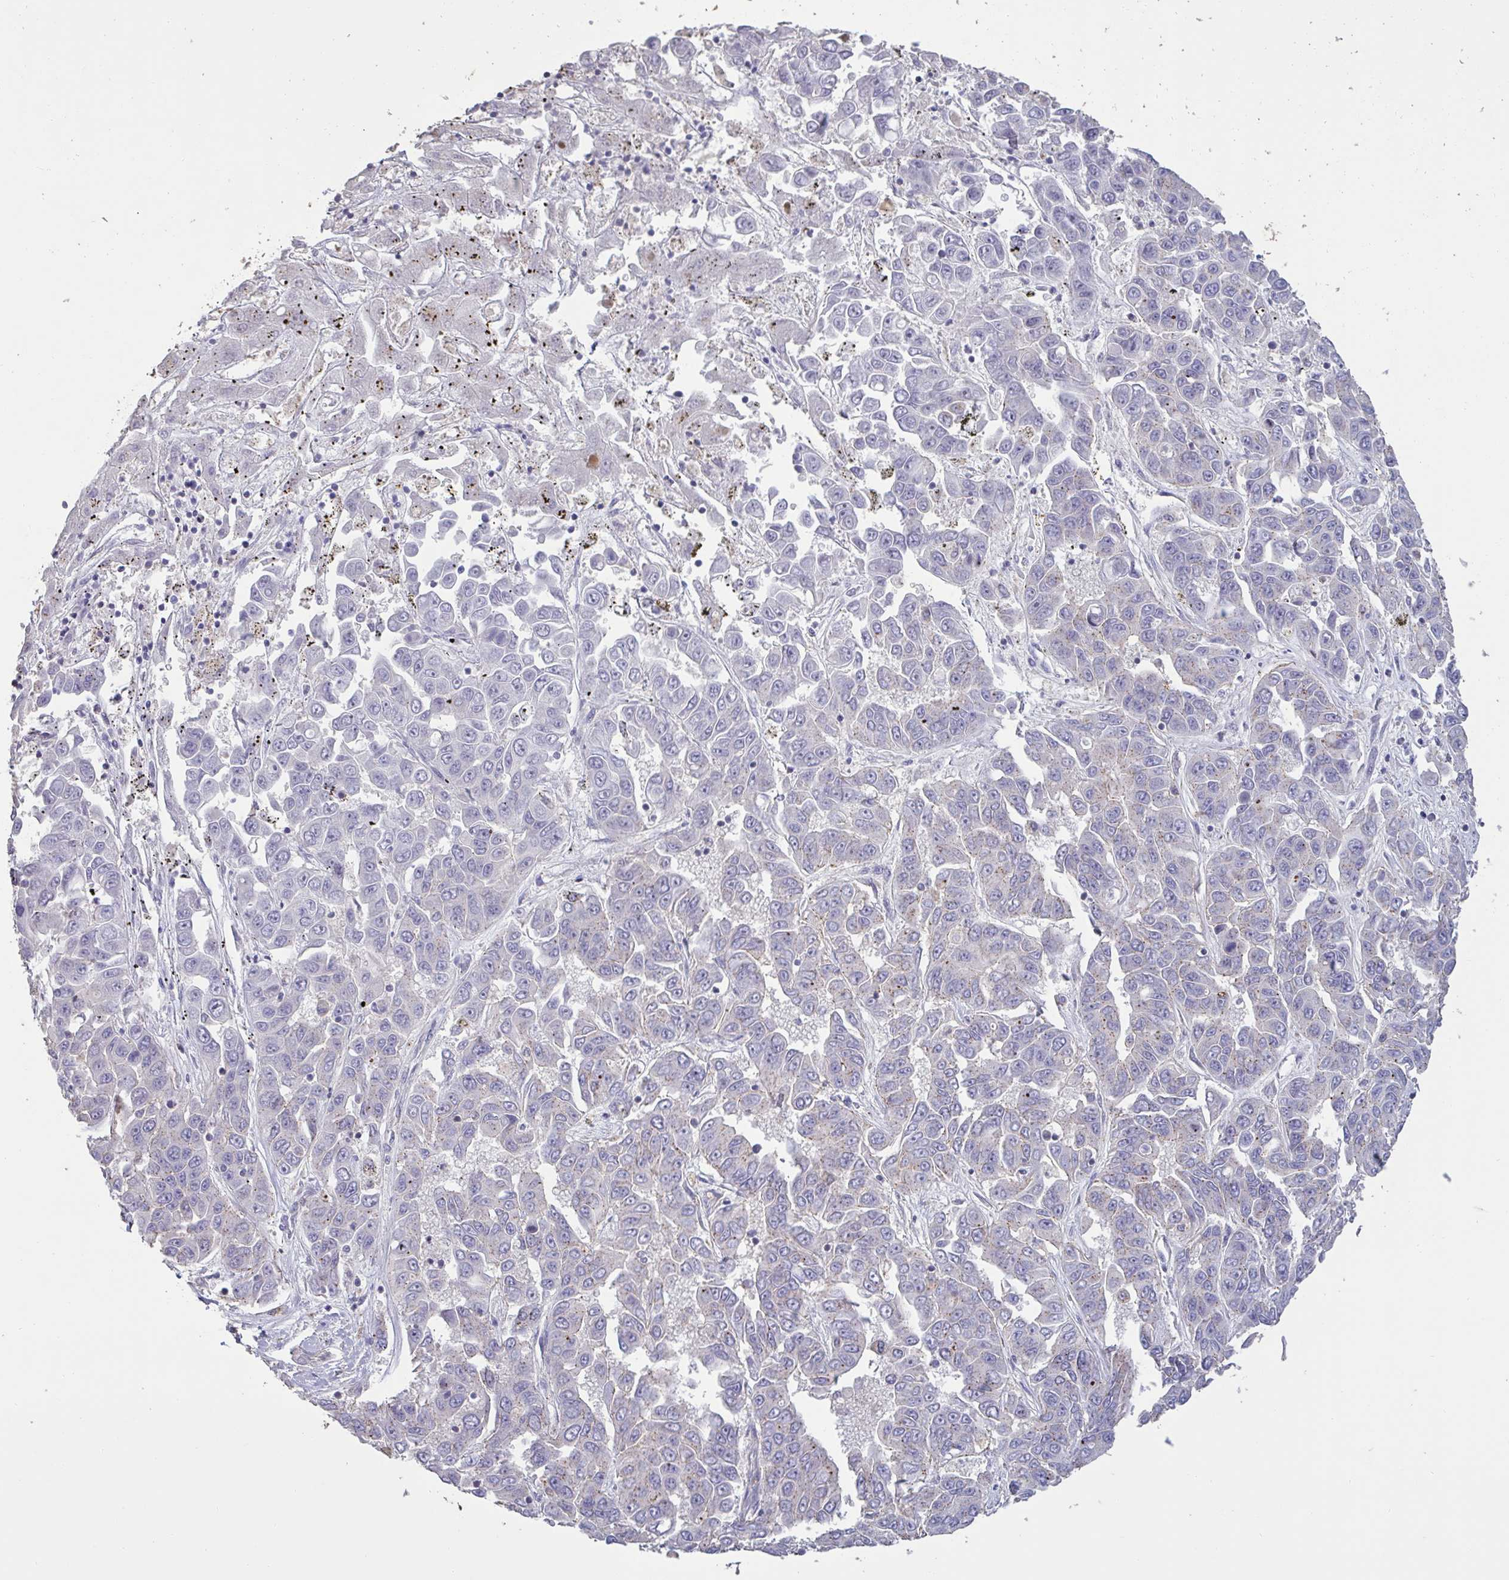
{"staining": {"intensity": "negative", "quantity": "none", "location": "none"}, "tissue": "liver cancer", "cell_type": "Tumor cells", "image_type": "cancer", "snomed": [{"axis": "morphology", "description": "Cholangiocarcinoma"}, {"axis": "topography", "description": "Liver"}], "caption": "Immunohistochemistry of human liver cholangiocarcinoma demonstrates no expression in tumor cells. Nuclei are stained in blue.", "gene": "CHMP5", "patient": {"sex": "female", "age": 52}}